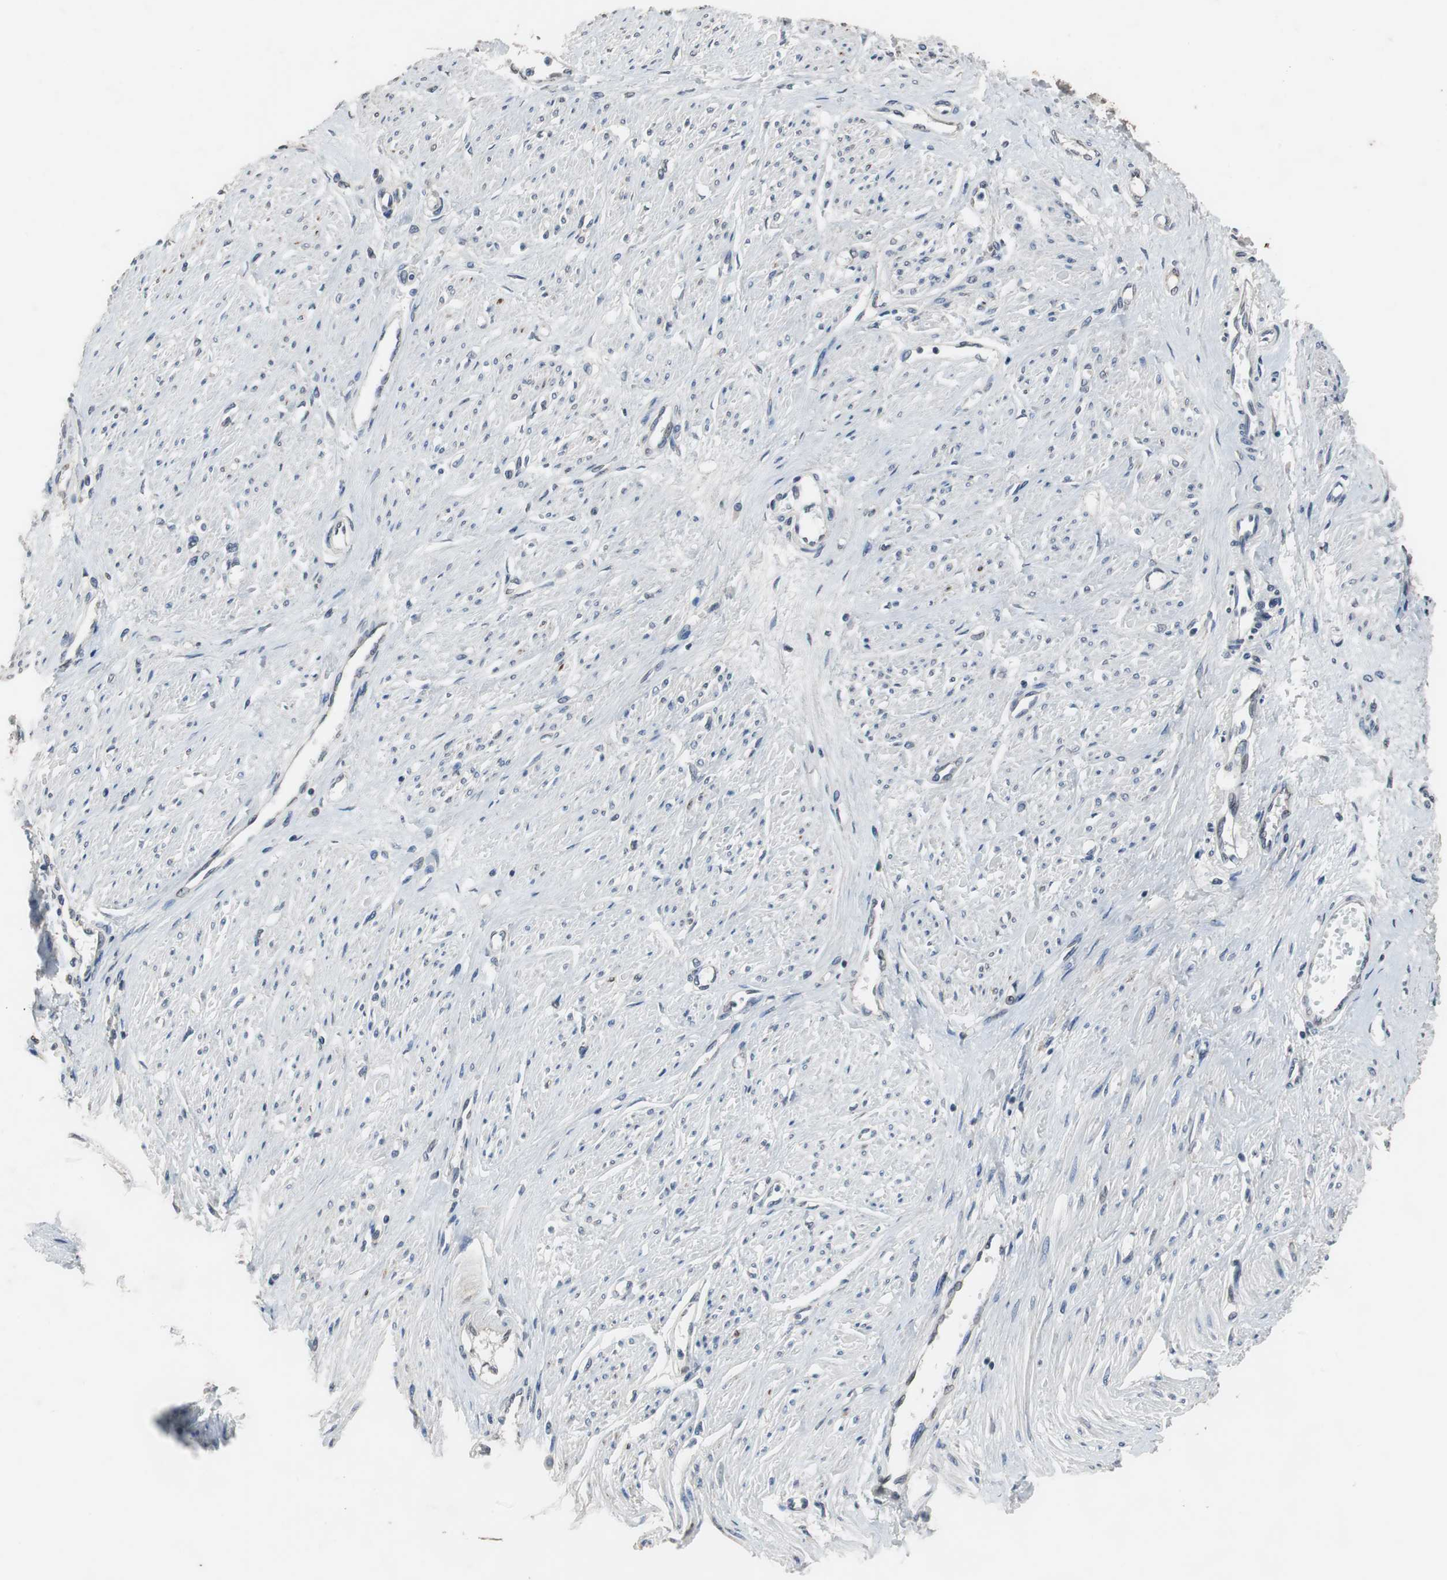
{"staining": {"intensity": "weak", "quantity": "25%-75%", "location": "cytoplasmic/membranous"}, "tissue": "smooth muscle", "cell_type": "Smooth muscle cells", "image_type": "normal", "snomed": [{"axis": "morphology", "description": "Normal tissue, NOS"}, {"axis": "topography", "description": "Smooth muscle"}, {"axis": "topography", "description": "Uterus"}], "caption": "Unremarkable smooth muscle reveals weak cytoplasmic/membranous expression in about 25%-75% of smooth muscle cells, visualized by immunohistochemistry.", "gene": "USP10", "patient": {"sex": "female", "age": 39}}